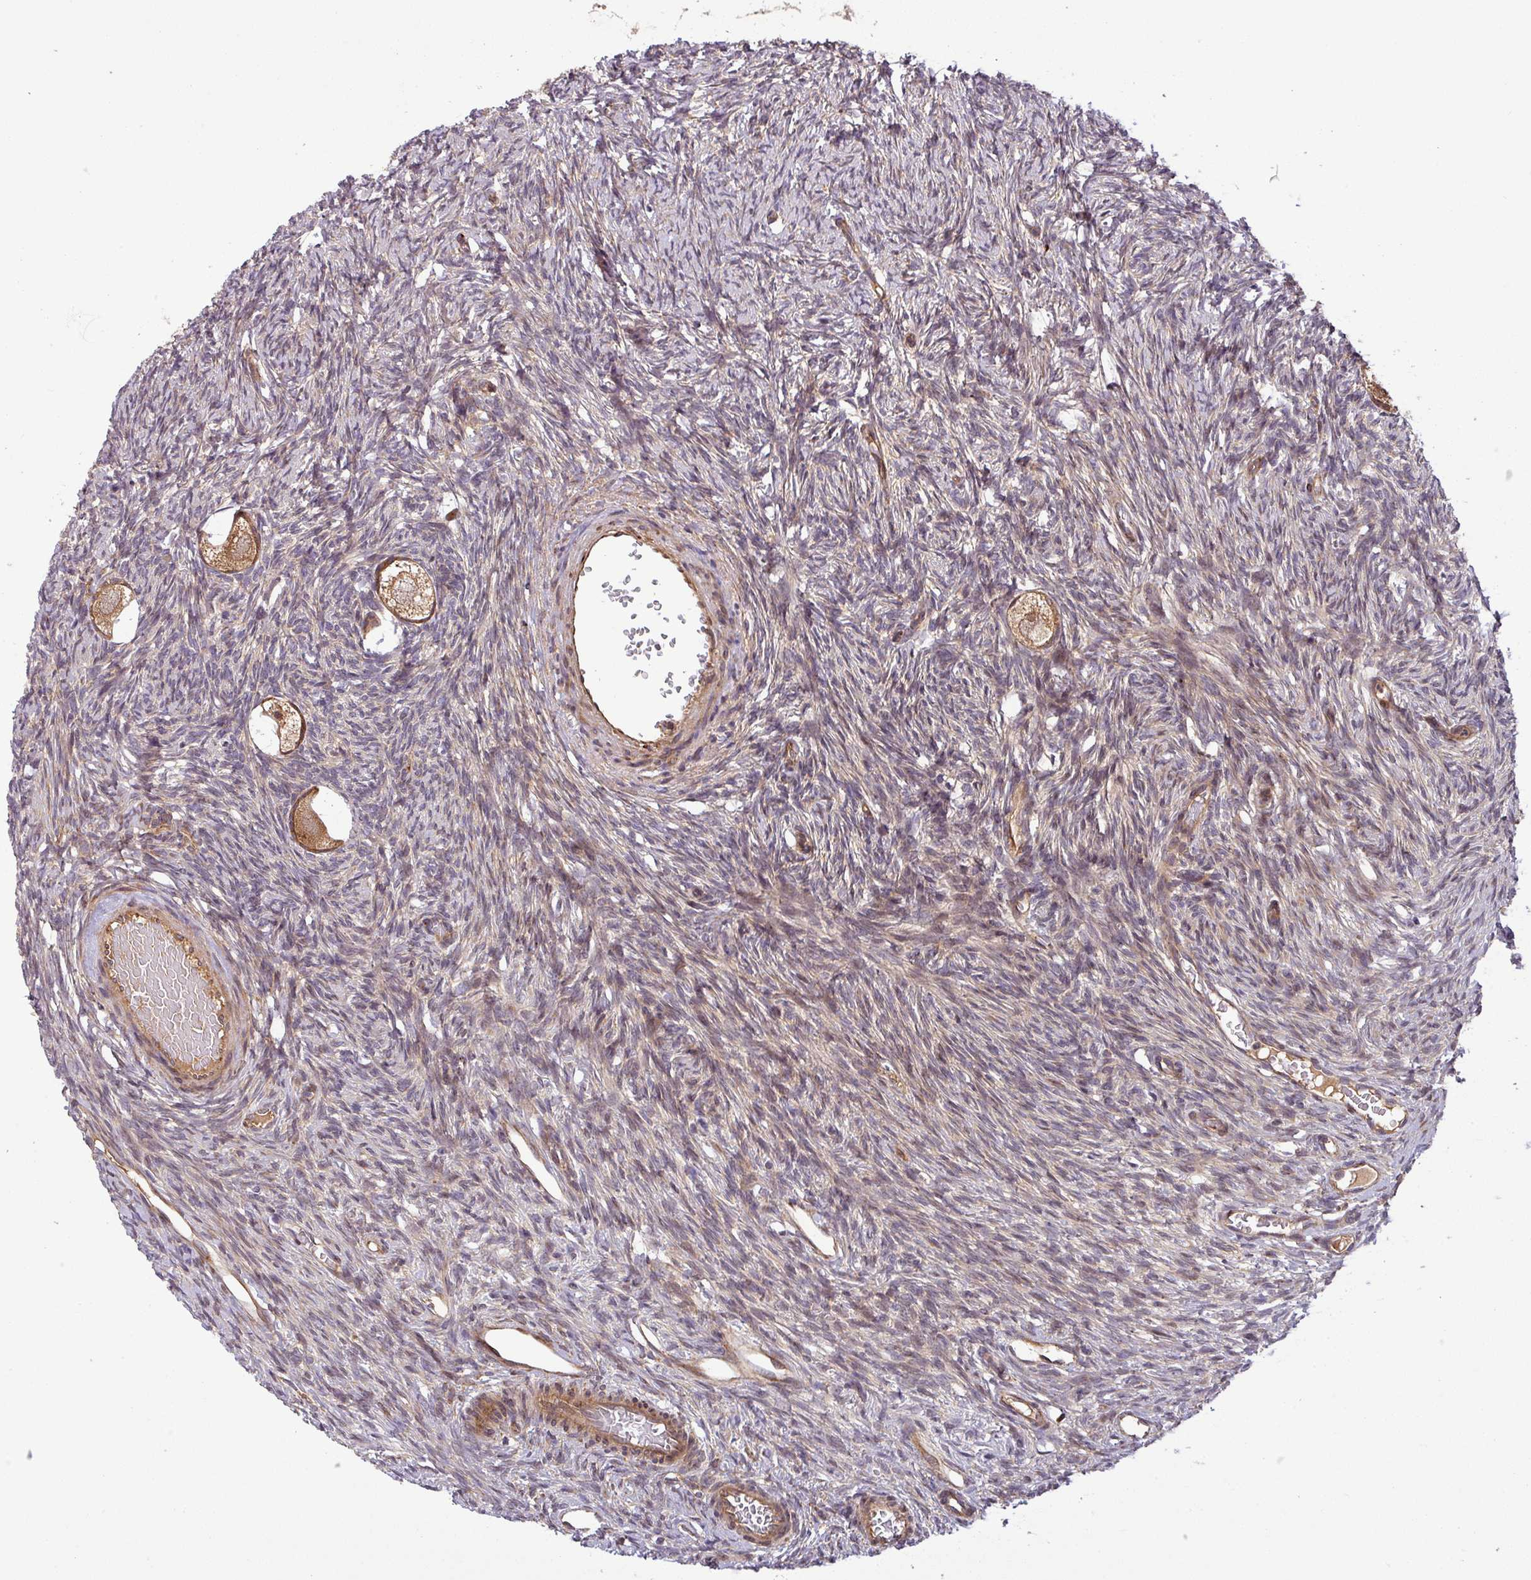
{"staining": {"intensity": "moderate", "quantity": ">75%", "location": "cytoplasmic/membranous"}, "tissue": "ovary", "cell_type": "Follicle cells", "image_type": "normal", "snomed": [{"axis": "morphology", "description": "Normal tissue, NOS"}, {"axis": "topography", "description": "Ovary"}], "caption": "A brown stain highlights moderate cytoplasmic/membranous positivity of a protein in follicle cells of benign human ovary.", "gene": "ART1", "patient": {"sex": "female", "age": 33}}